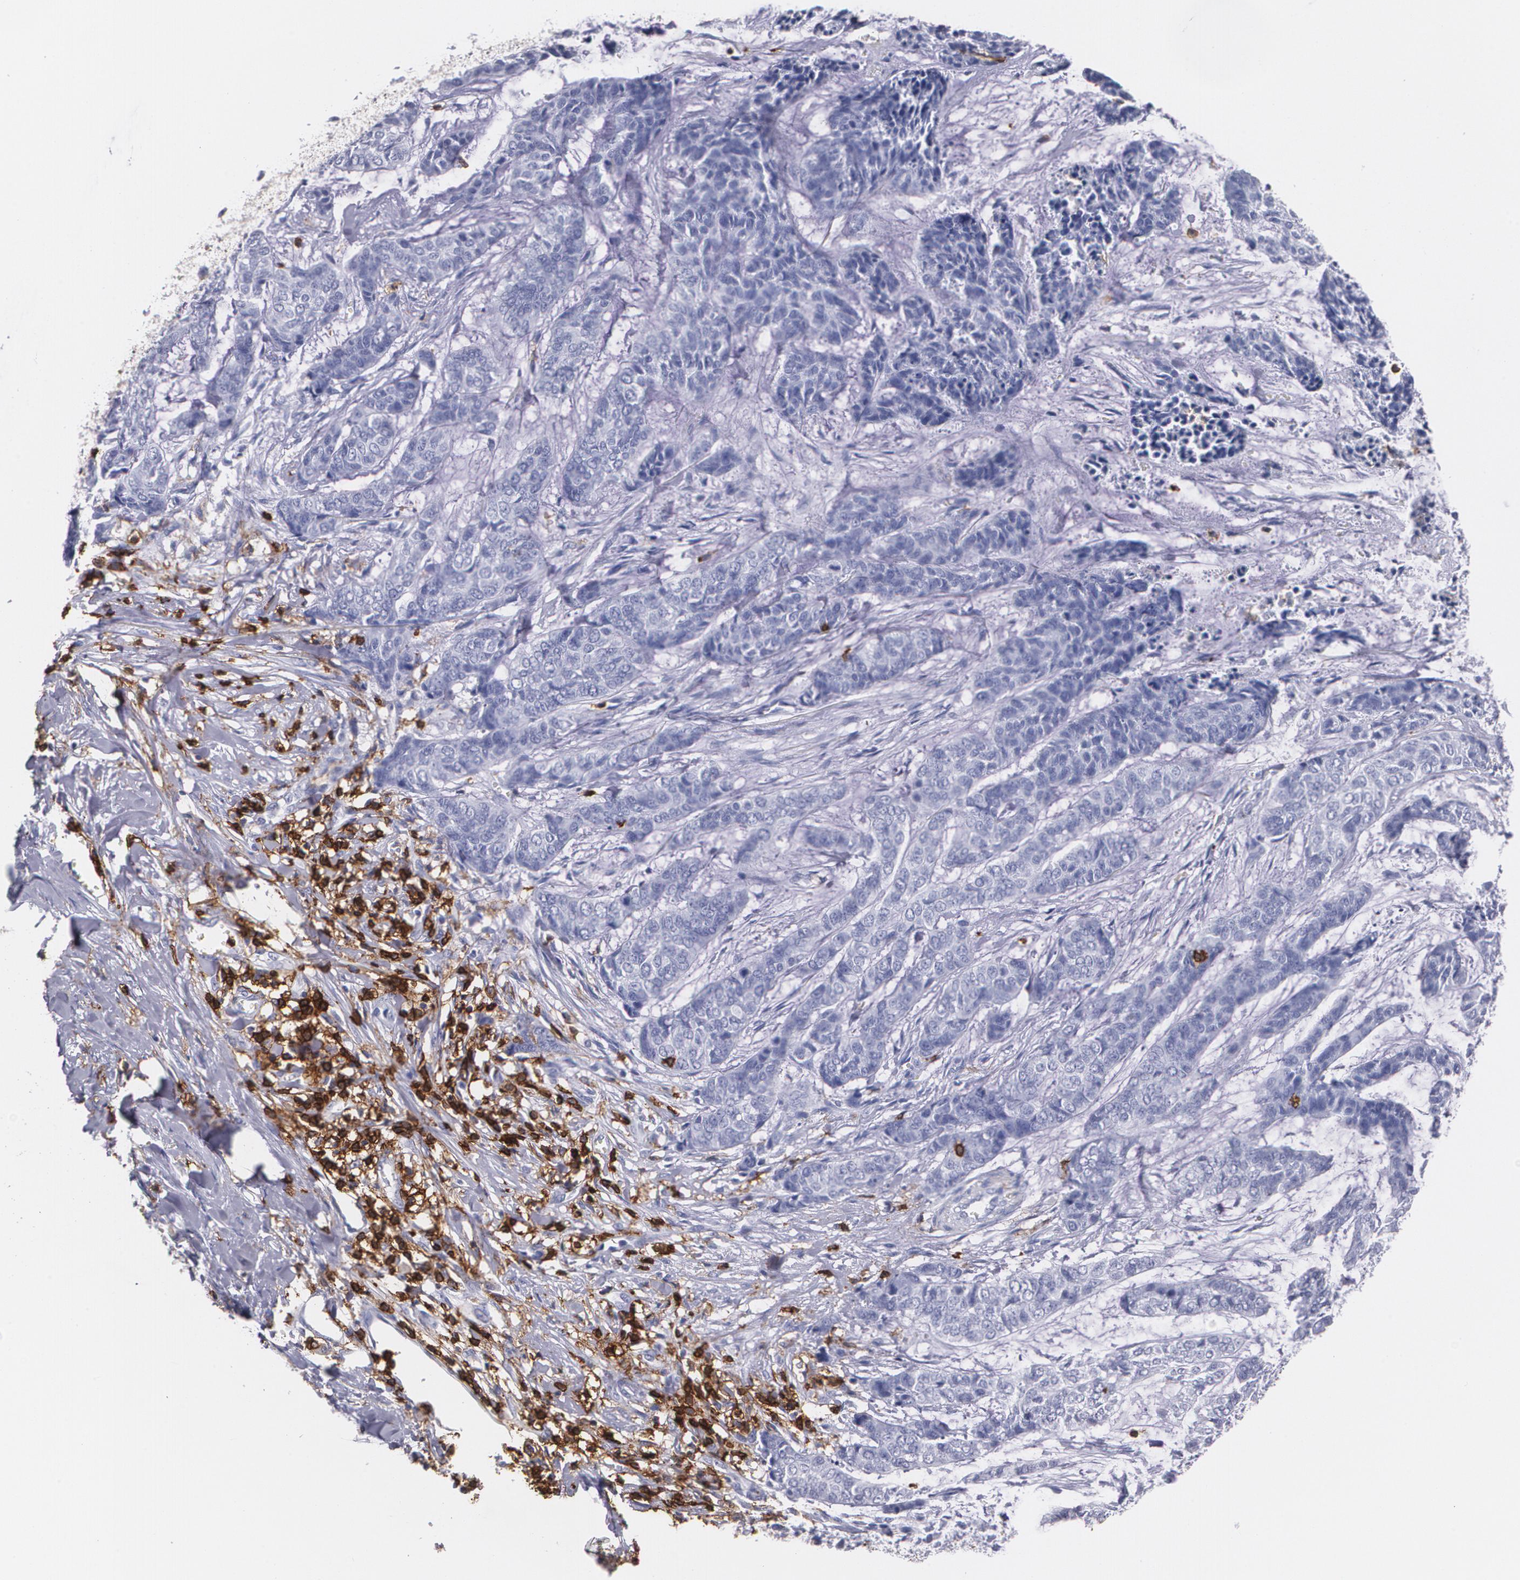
{"staining": {"intensity": "negative", "quantity": "none", "location": "none"}, "tissue": "skin cancer", "cell_type": "Tumor cells", "image_type": "cancer", "snomed": [{"axis": "morphology", "description": "Basal cell carcinoma"}, {"axis": "topography", "description": "Skin"}], "caption": "Immunohistochemical staining of human skin cancer exhibits no significant expression in tumor cells.", "gene": "PTPRC", "patient": {"sex": "female", "age": 64}}